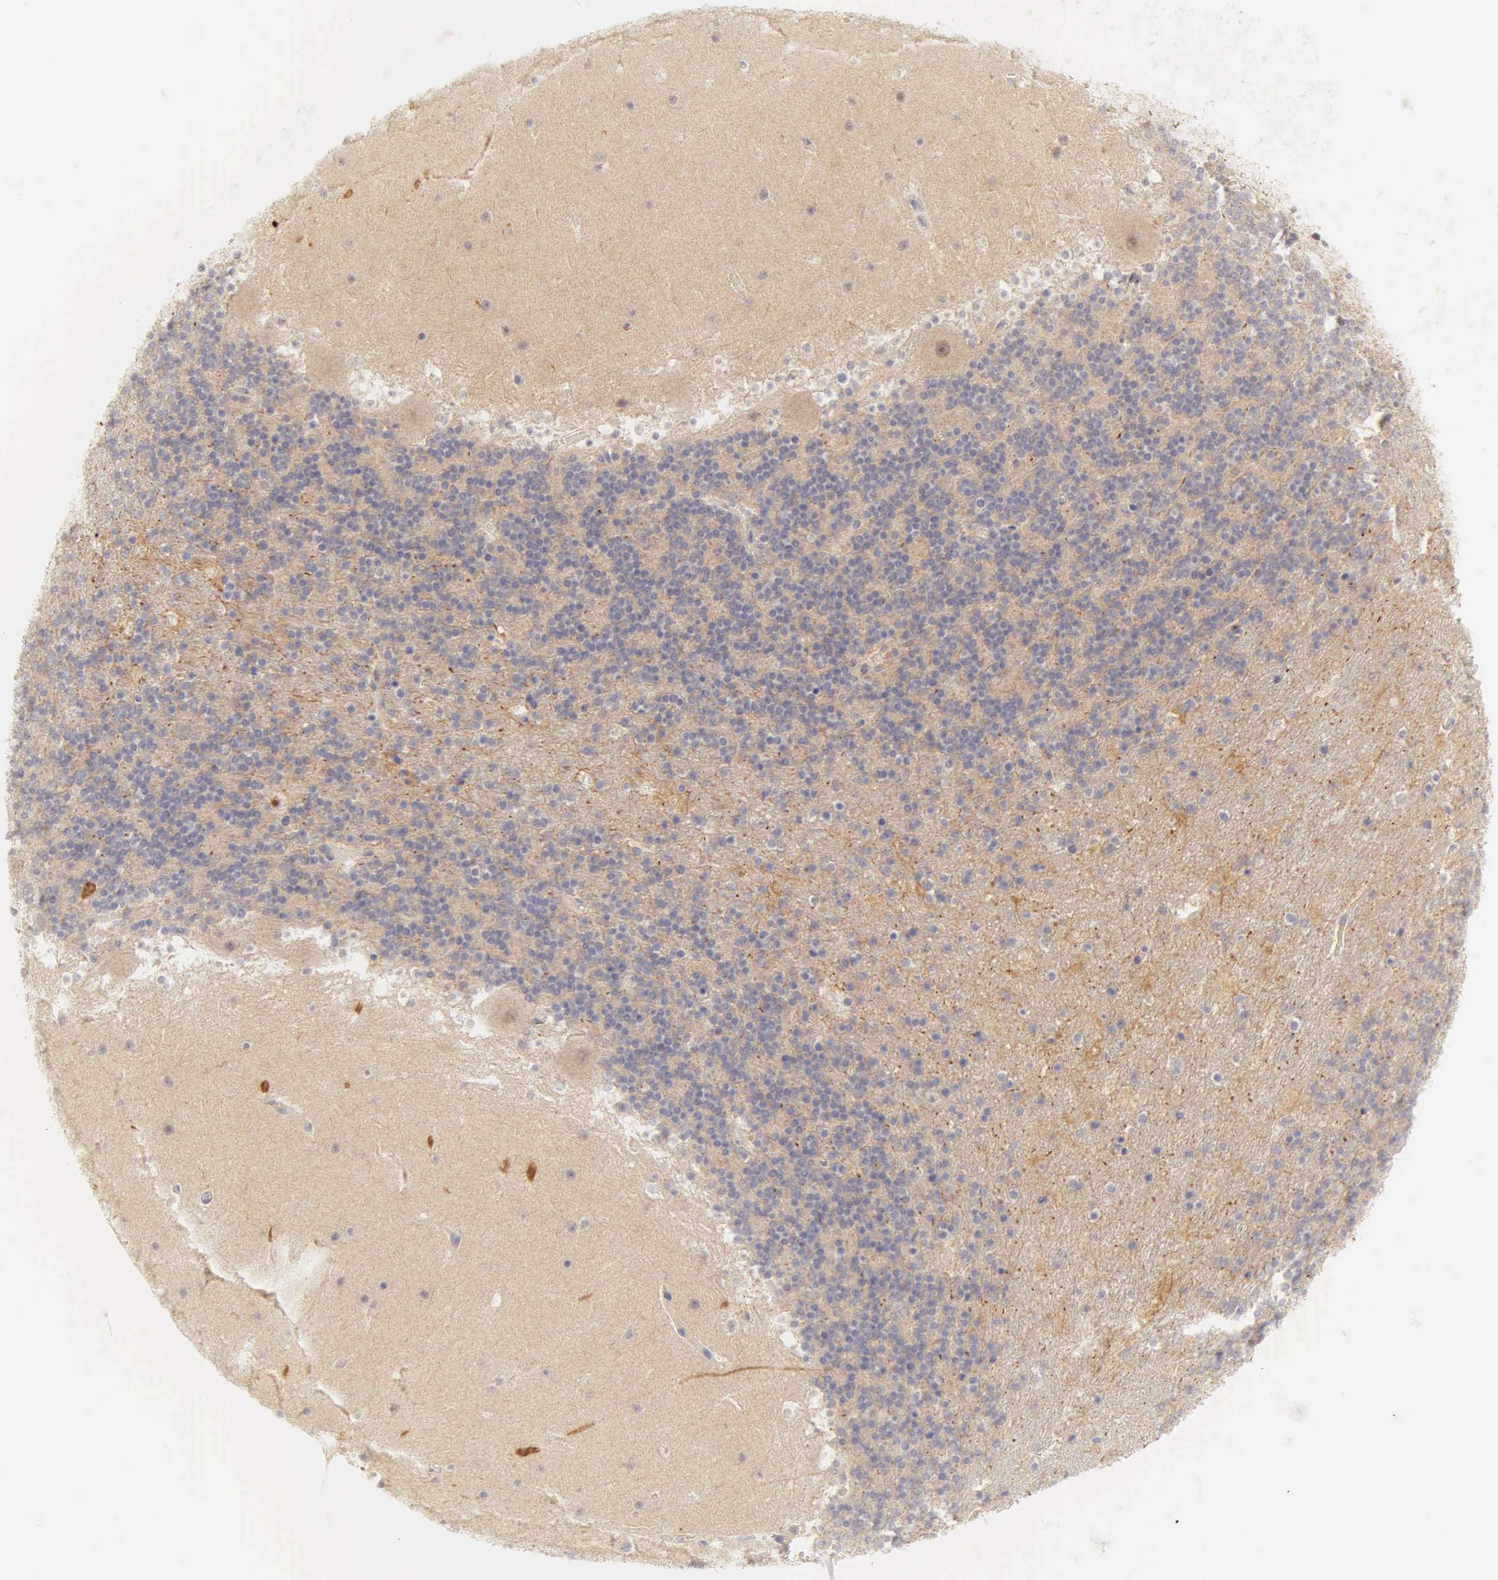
{"staining": {"intensity": "weak", "quantity": "25%-75%", "location": "cytoplasmic/membranous"}, "tissue": "cerebellum", "cell_type": "Cells in granular layer", "image_type": "normal", "snomed": [{"axis": "morphology", "description": "Normal tissue, NOS"}, {"axis": "topography", "description": "Cerebellum"}], "caption": "The immunohistochemical stain labels weak cytoplasmic/membranous expression in cells in granular layer of normal cerebellum. (IHC, brightfield microscopy, high magnification).", "gene": "CD1A", "patient": {"sex": "male", "age": 45}}